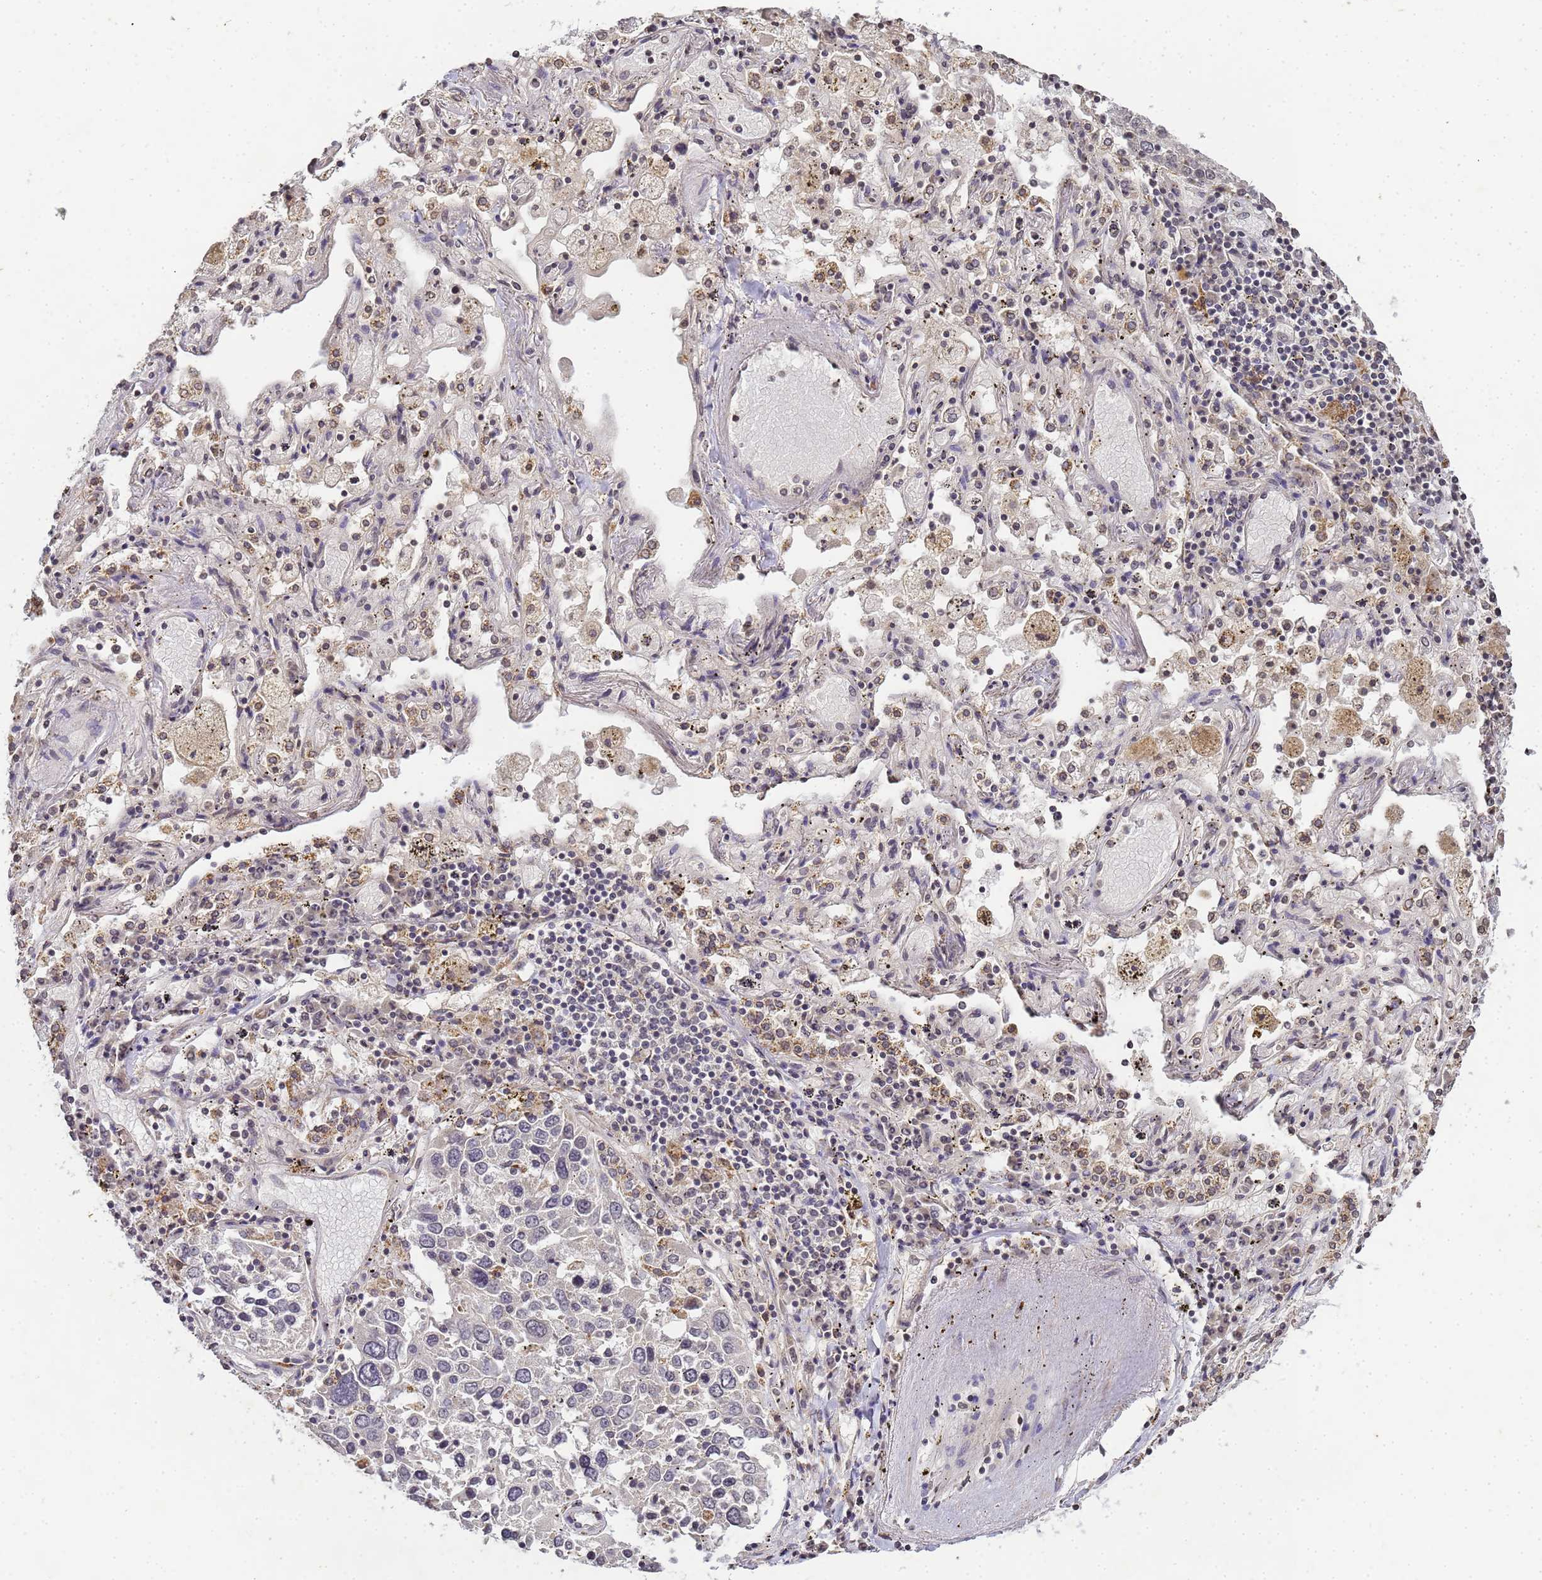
{"staining": {"intensity": "weak", "quantity": "<25%", "location": "nuclear"}, "tissue": "lung cancer", "cell_type": "Tumor cells", "image_type": "cancer", "snomed": [{"axis": "morphology", "description": "Squamous cell carcinoma, NOS"}, {"axis": "topography", "description": "Lung"}], "caption": "High magnification brightfield microscopy of lung cancer (squamous cell carcinoma) stained with DAB (brown) and counterstained with hematoxylin (blue): tumor cells show no significant positivity.", "gene": "MYL7", "patient": {"sex": "male", "age": 65}}